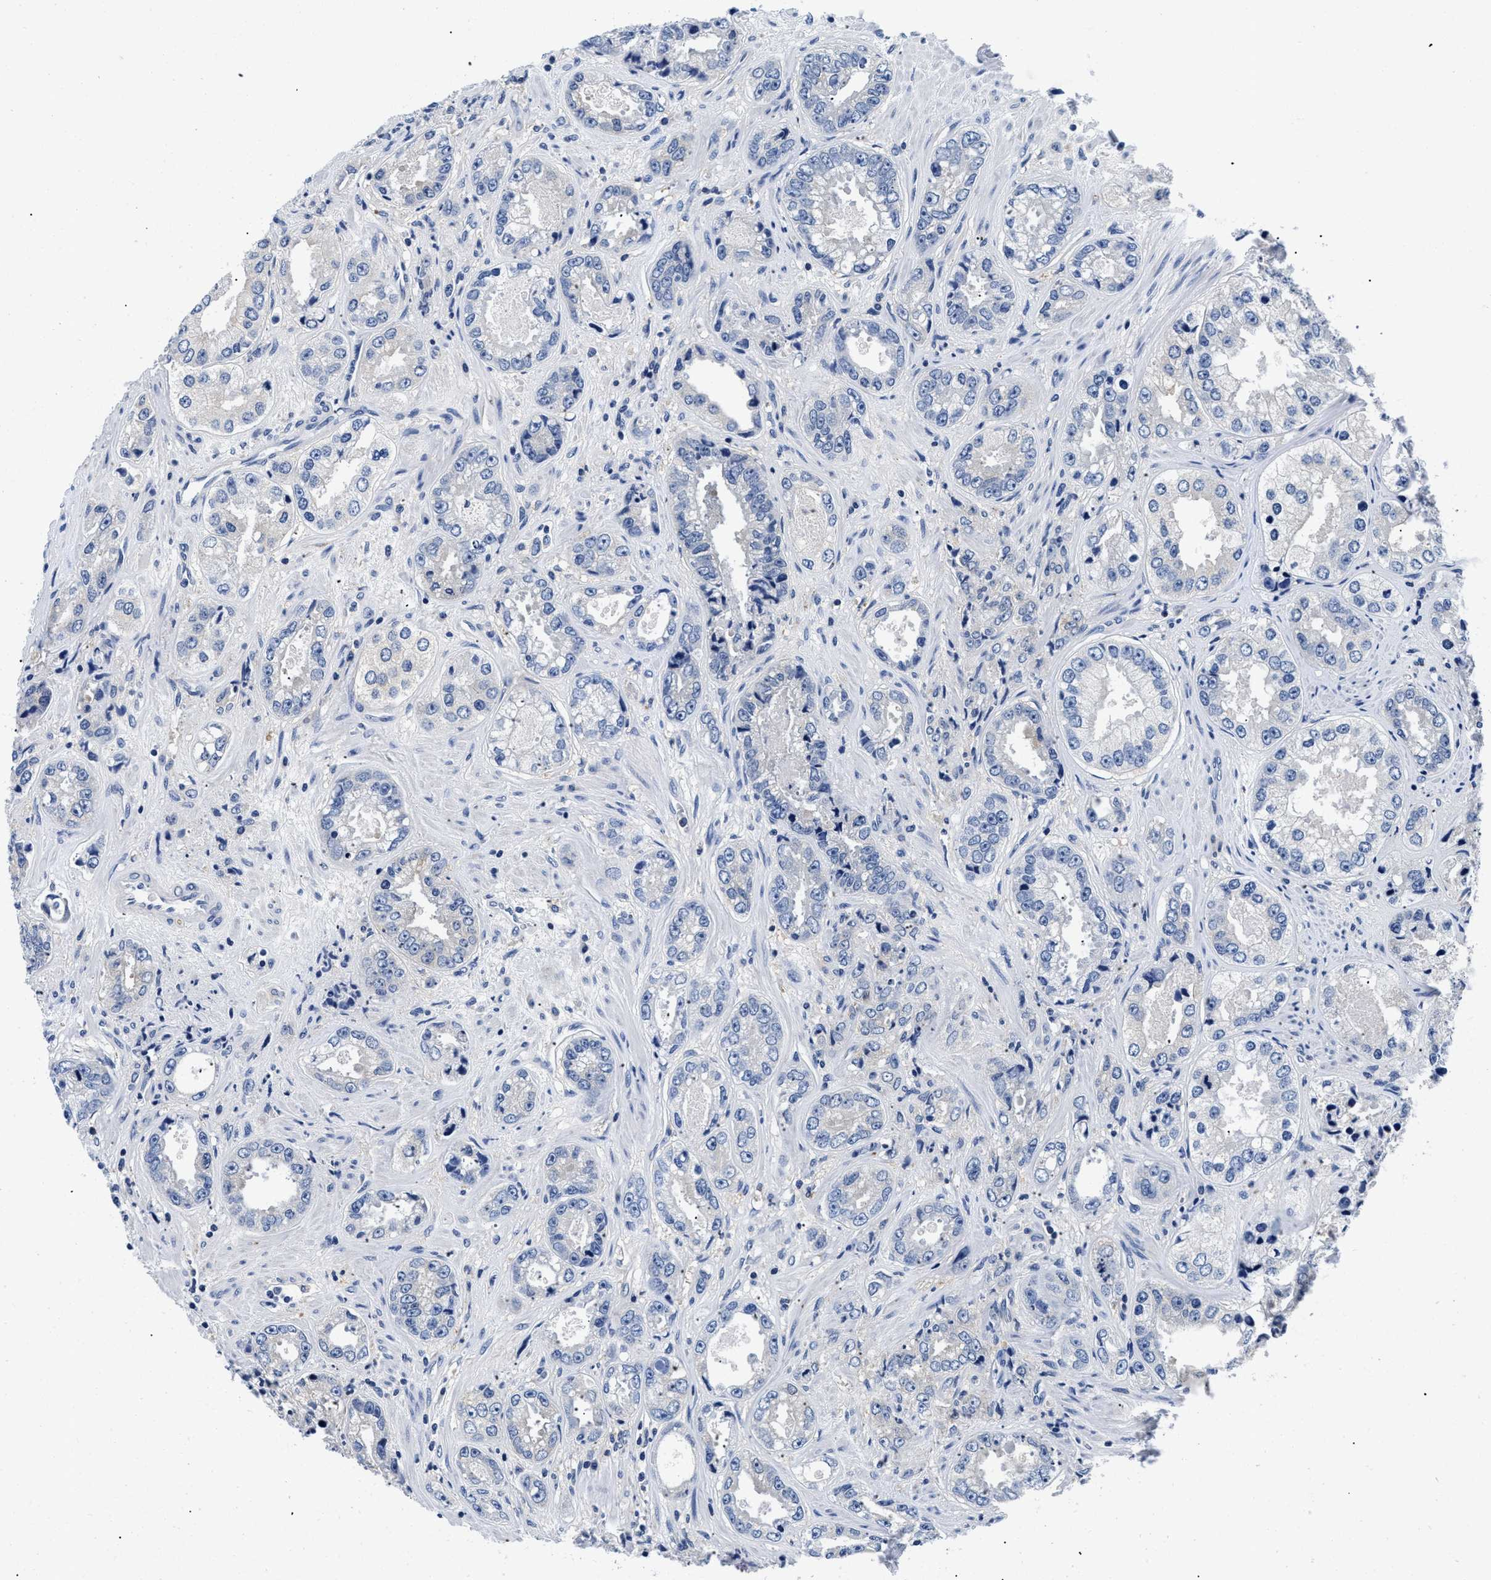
{"staining": {"intensity": "negative", "quantity": "none", "location": "none"}, "tissue": "prostate cancer", "cell_type": "Tumor cells", "image_type": "cancer", "snomed": [{"axis": "morphology", "description": "Adenocarcinoma, High grade"}, {"axis": "topography", "description": "Prostate"}], "caption": "IHC image of neoplastic tissue: human prostate cancer (adenocarcinoma (high-grade)) stained with DAB reveals no significant protein expression in tumor cells.", "gene": "MEA1", "patient": {"sex": "male", "age": 61}}